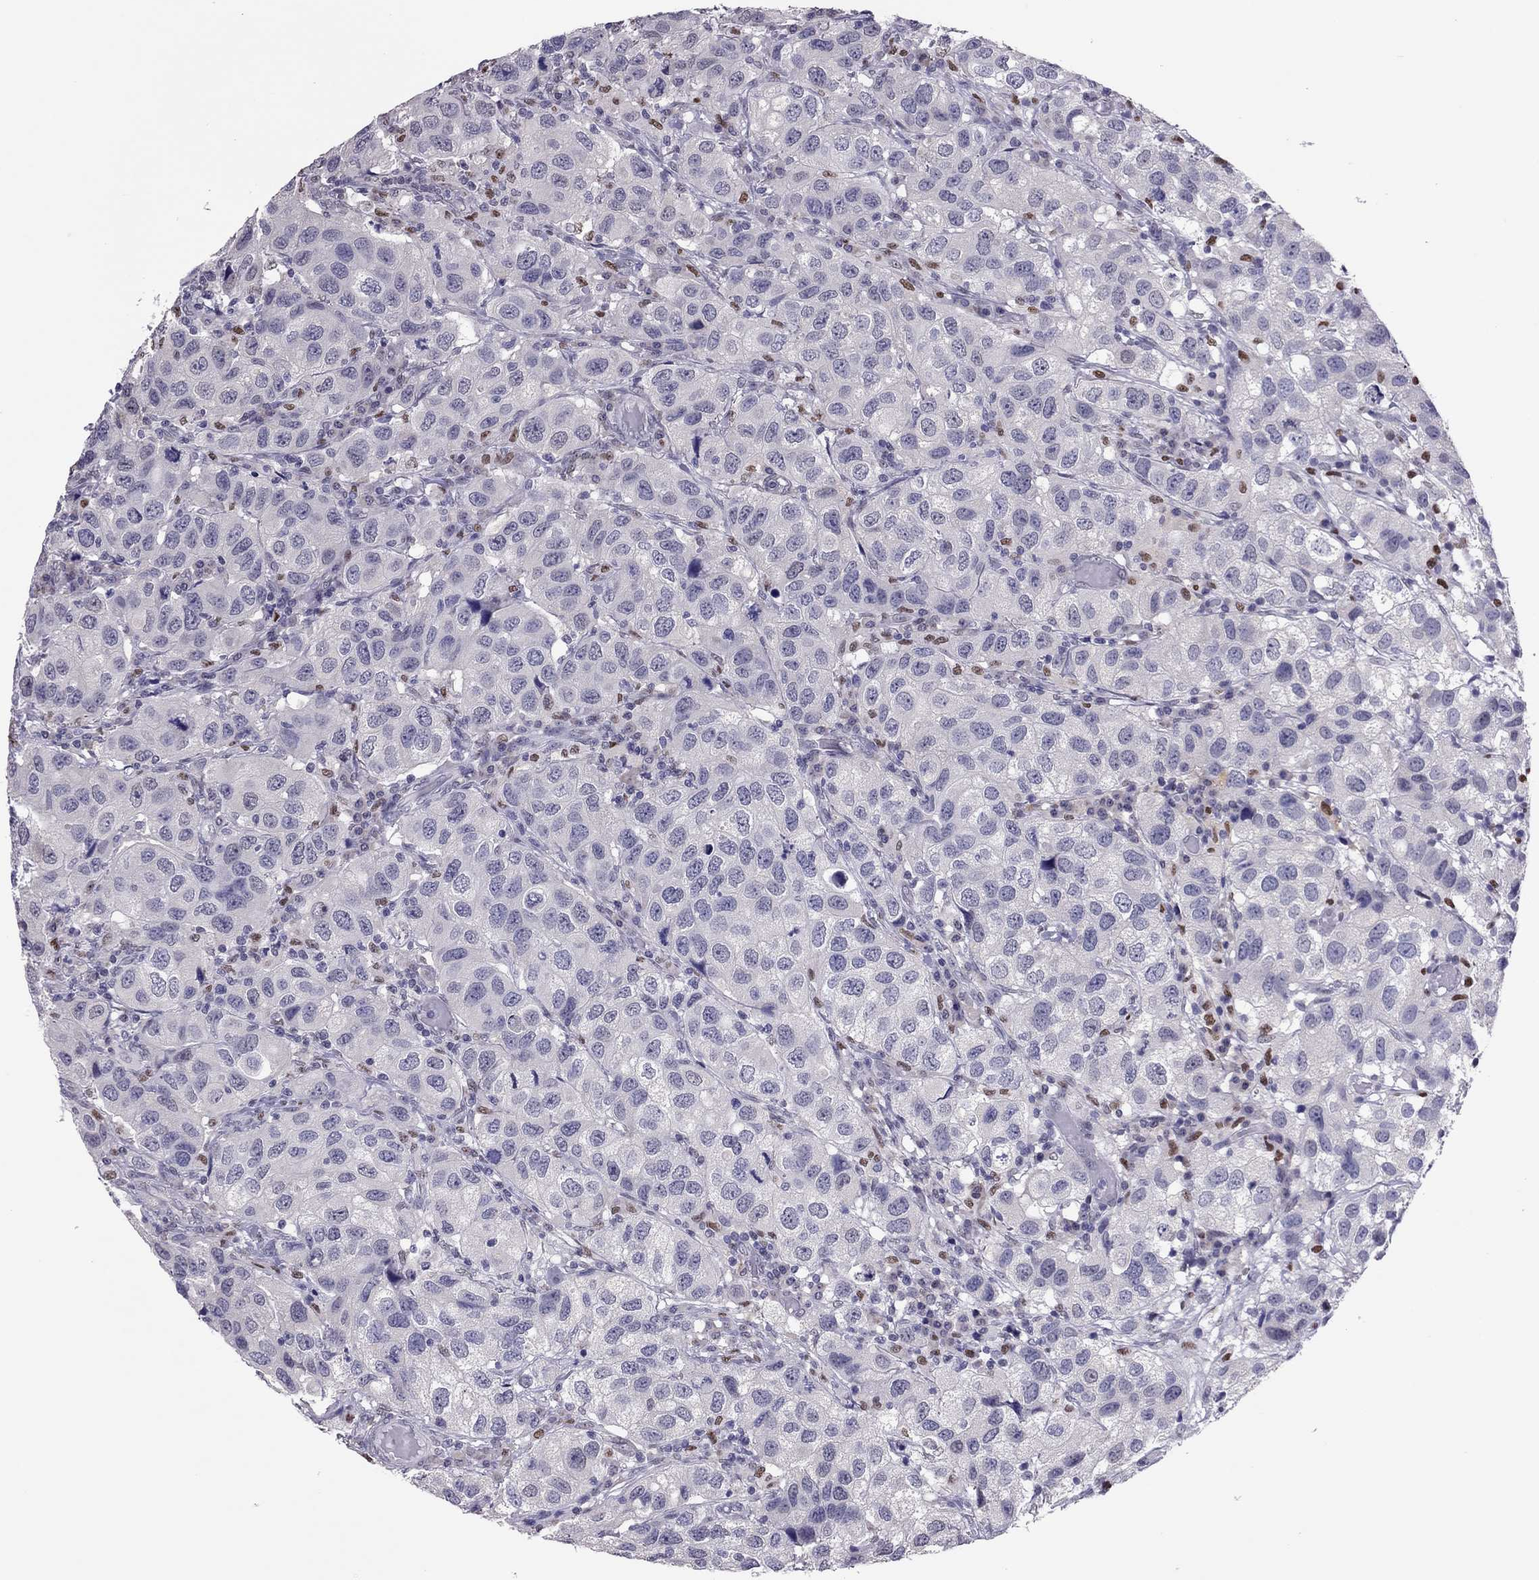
{"staining": {"intensity": "negative", "quantity": "none", "location": "none"}, "tissue": "urothelial cancer", "cell_type": "Tumor cells", "image_type": "cancer", "snomed": [{"axis": "morphology", "description": "Urothelial carcinoma, High grade"}, {"axis": "topography", "description": "Urinary bladder"}], "caption": "High power microscopy image of an IHC image of high-grade urothelial carcinoma, revealing no significant expression in tumor cells.", "gene": "SPINT3", "patient": {"sex": "male", "age": 79}}